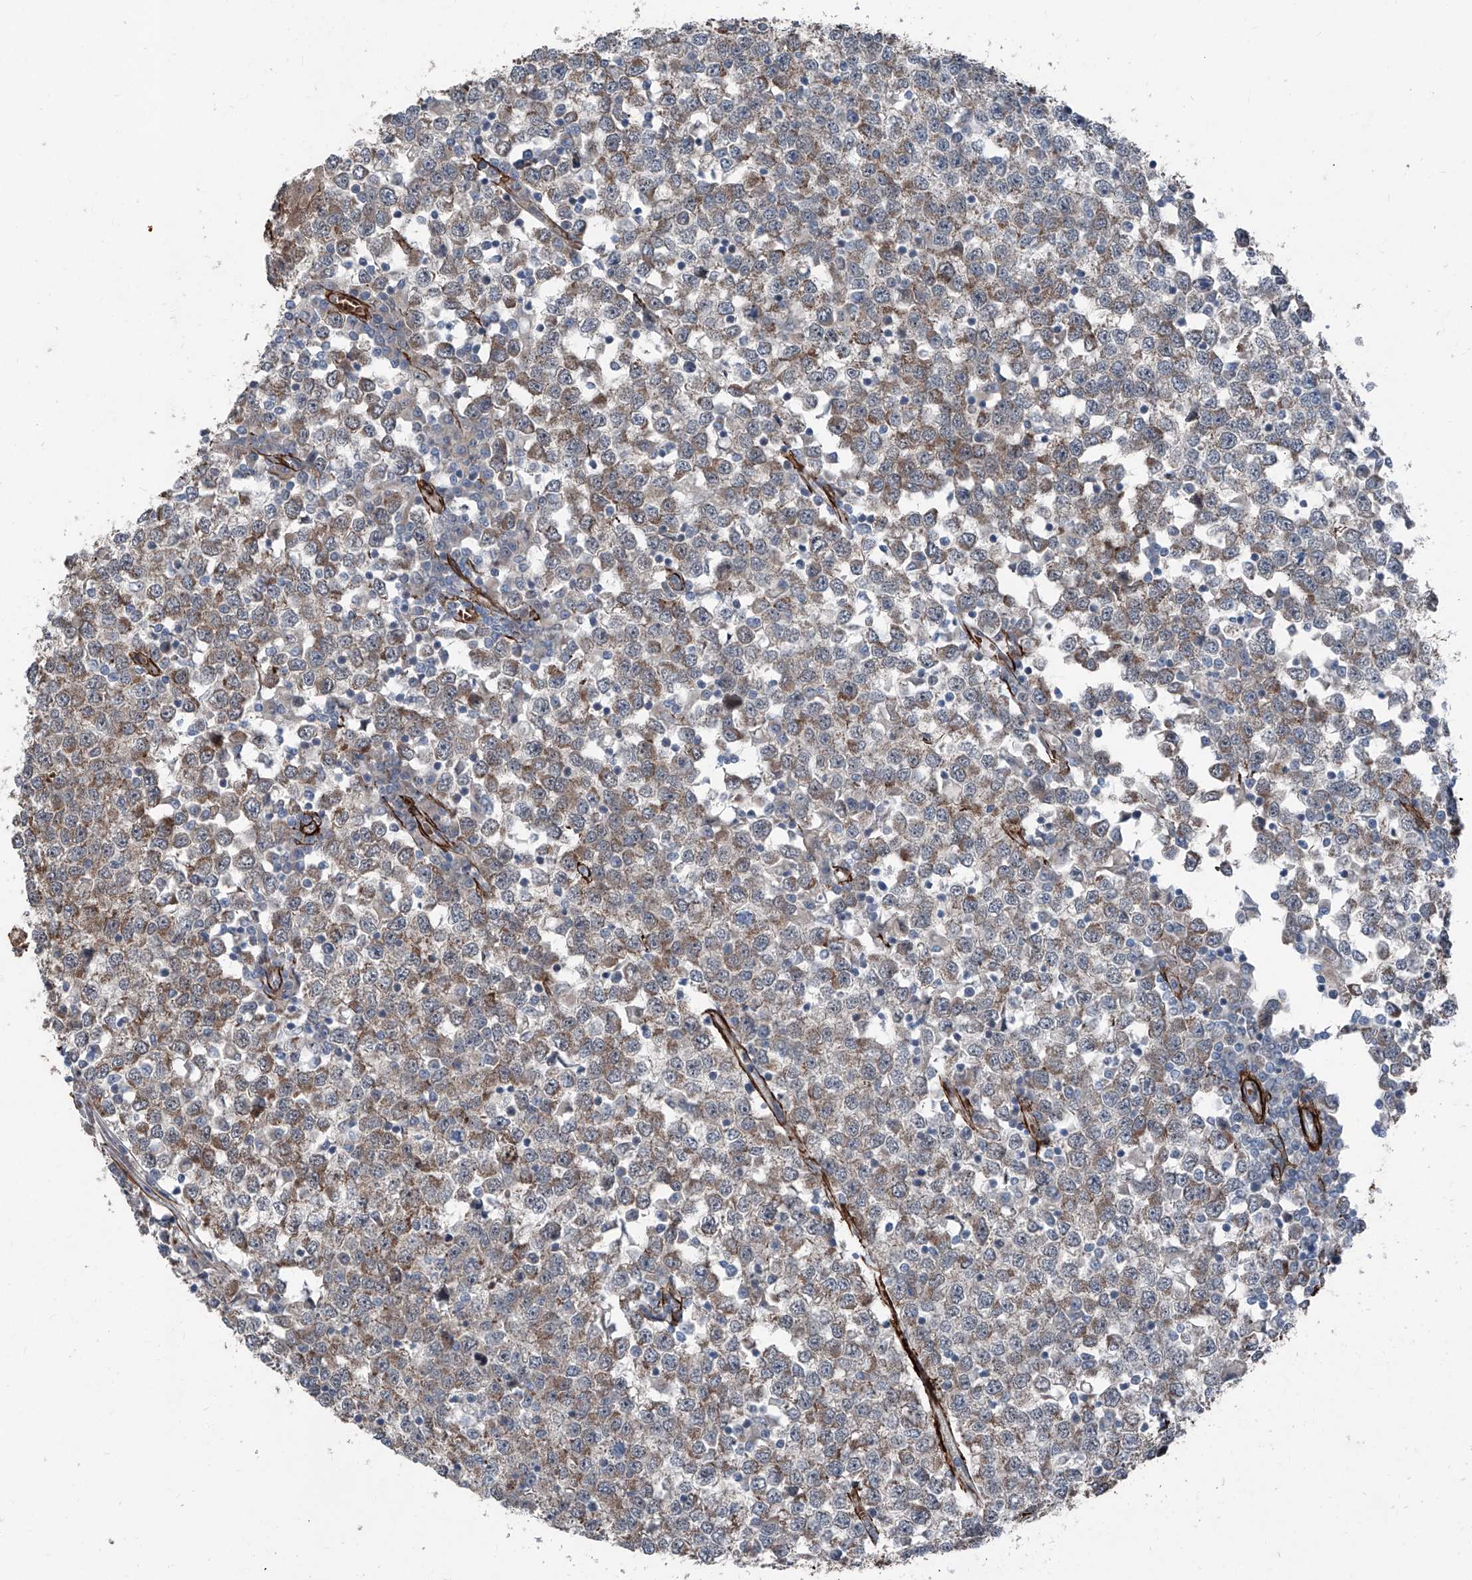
{"staining": {"intensity": "moderate", "quantity": "25%-75%", "location": "cytoplasmic/membranous"}, "tissue": "testis cancer", "cell_type": "Tumor cells", "image_type": "cancer", "snomed": [{"axis": "morphology", "description": "Seminoma, NOS"}, {"axis": "topography", "description": "Testis"}], "caption": "An image of testis seminoma stained for a protein demonstrates moderate cytoplasmic/membranous brown staining in tumor cells.", "gene": "COA7", "patient": {"sex": "male", "age": 65}}